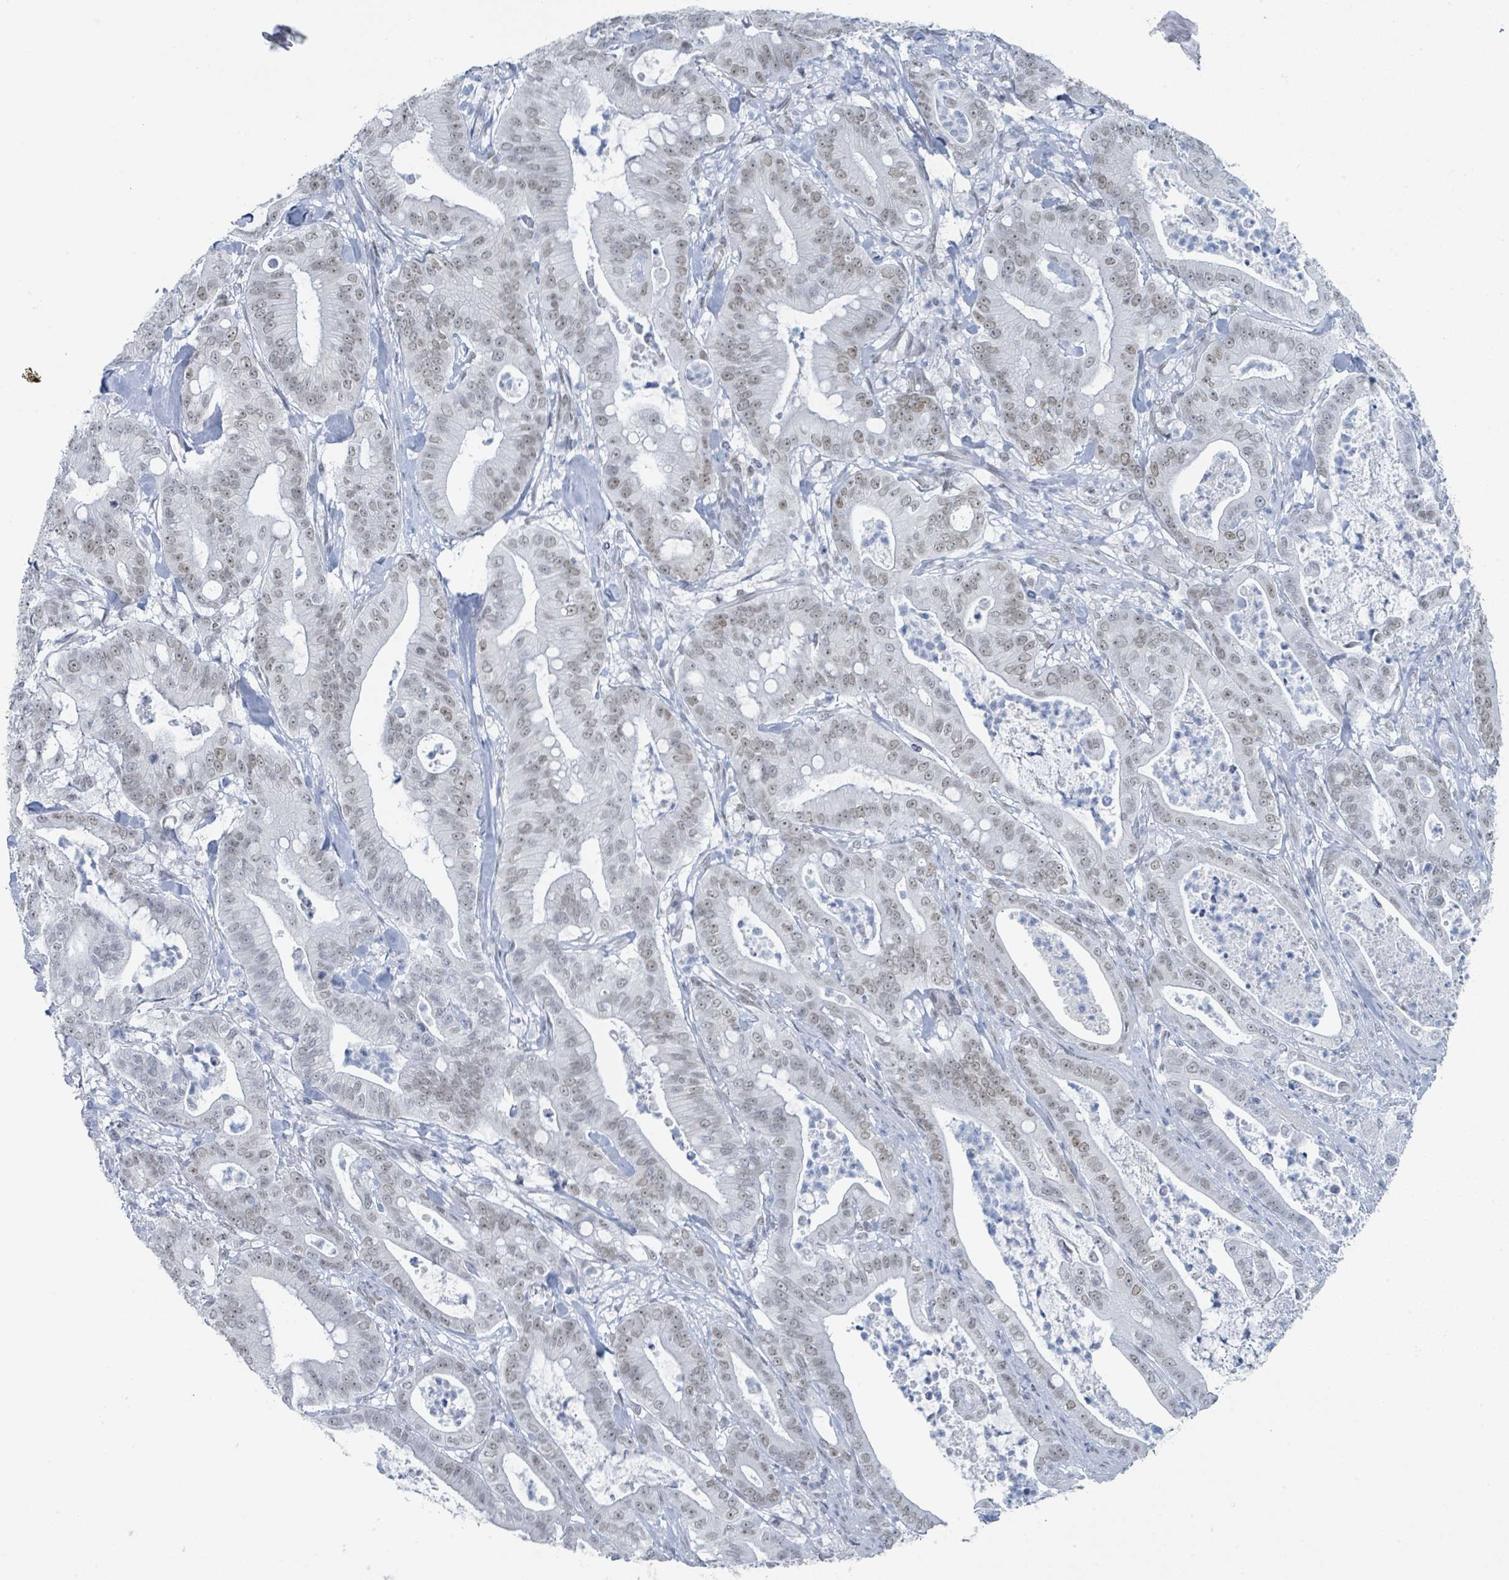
{"staining": {"intensity": "weak", "quantity": ">75%", "location": "nuclear"}, "tissue": "pancreatic cancer", "cell_type": "Tumor cells", "image_type": "cancer", "snomed": [{"axis": "morphology", "description": "Adenocarcinoma, NOS"}, {"axis": "topography", "description": "Pancreas"}], "caption": "This image exhibits IHC staining of human adenocarcinoma (pancreatic), with low weak nuclear positivity in about >75% of tumor cells.", "gene": "EHMT2", "patient": {"sex": "male", "age": 71}}